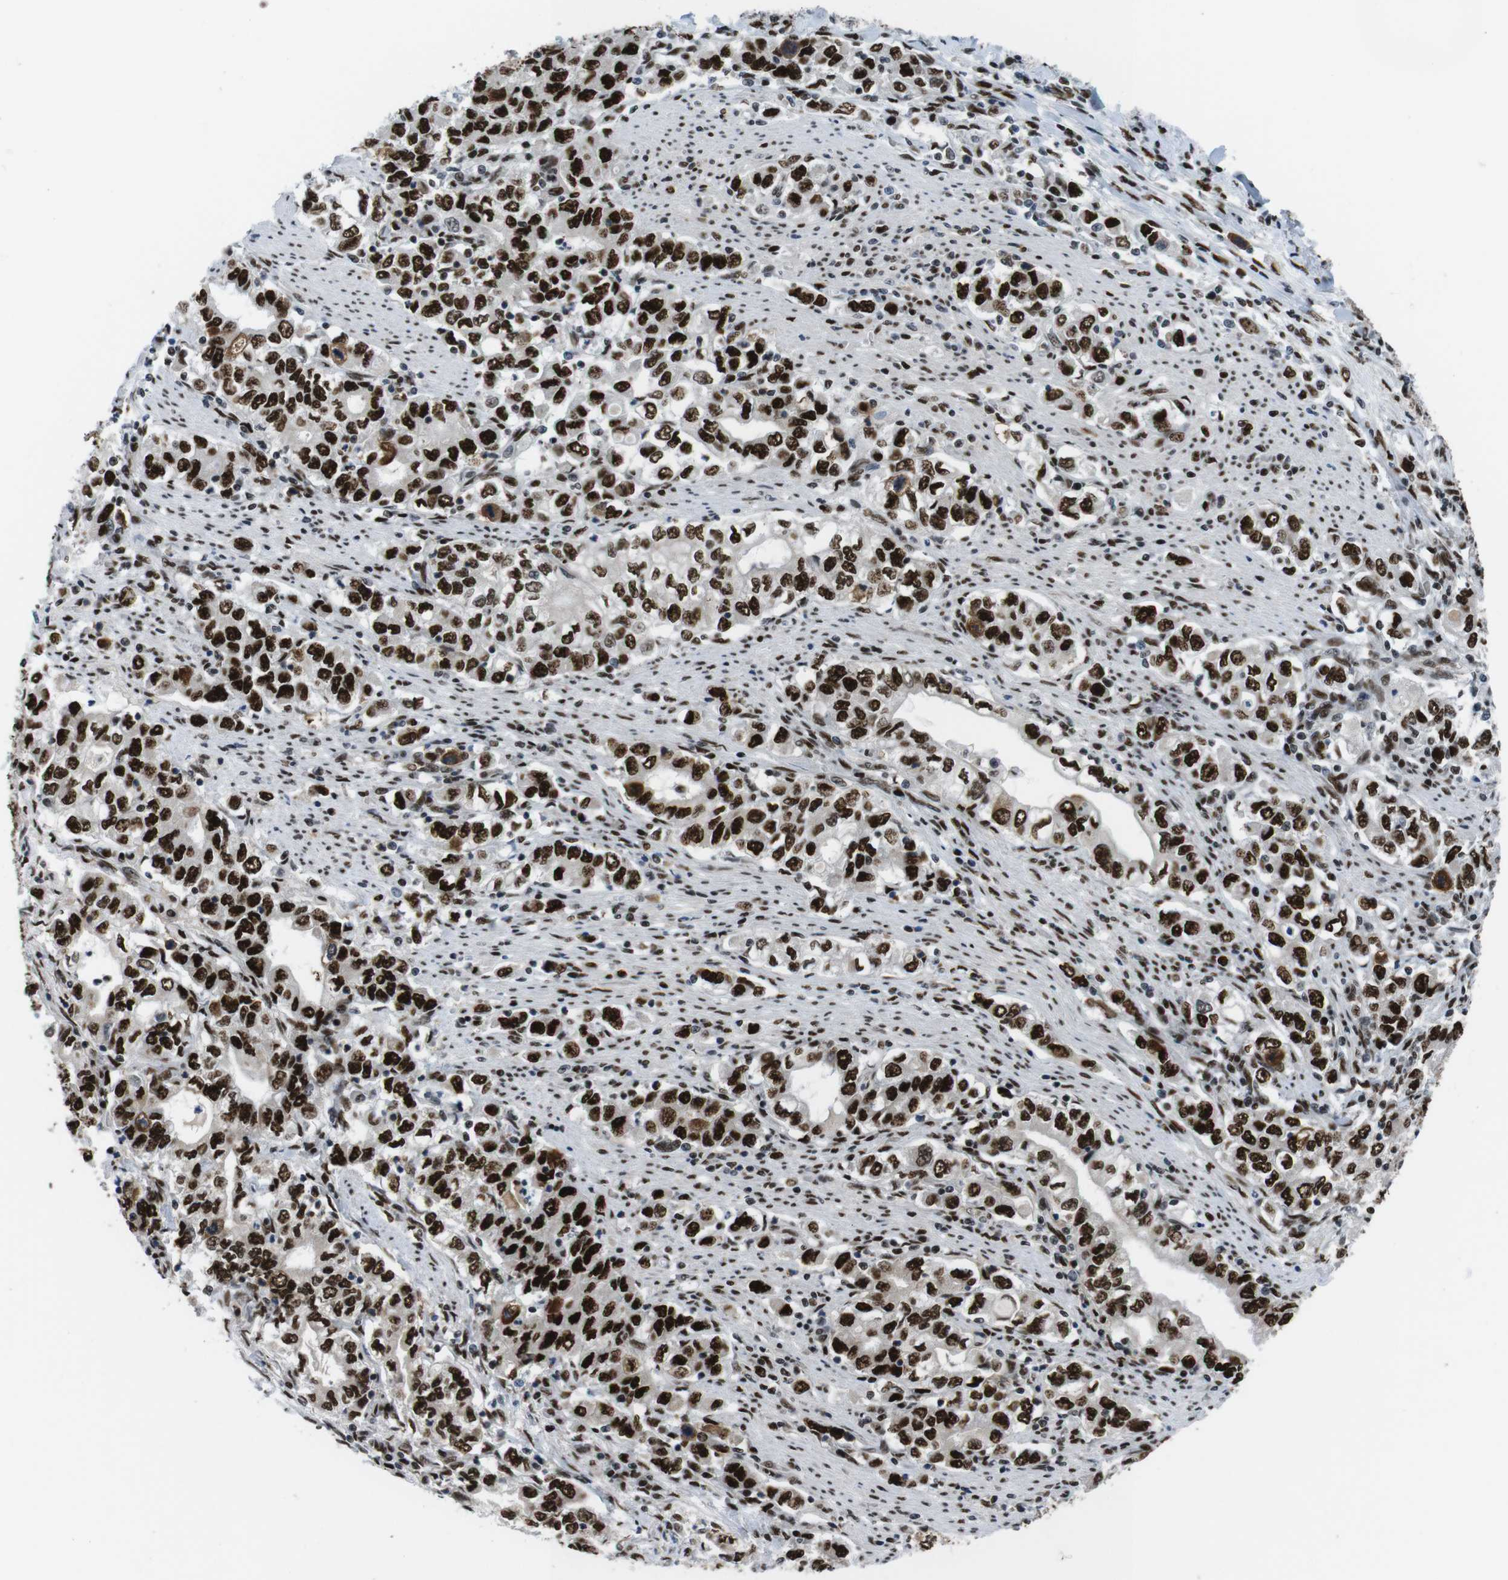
{"staining": {"intensity": "strong", "quantity": ">75%", "location": "nuclear"}, "tissue": "stomach cancer", "cell_type": "Tumor cells", "image_type": "cancer", "snomed": [{"axis": "morphology", "description": "Adenocarcinoma, NOS"}, {"axis": "topography", "description": "Stomach, lower"}], "caption": "A histopathology image showing strong nuclear expression in about >75% of tumor cells in adenocarcinoma (stomach), as visualized by brown immunohistochemical staining.", "gene": "PSME3", "patient": {"sex": "female", "age": 72}}